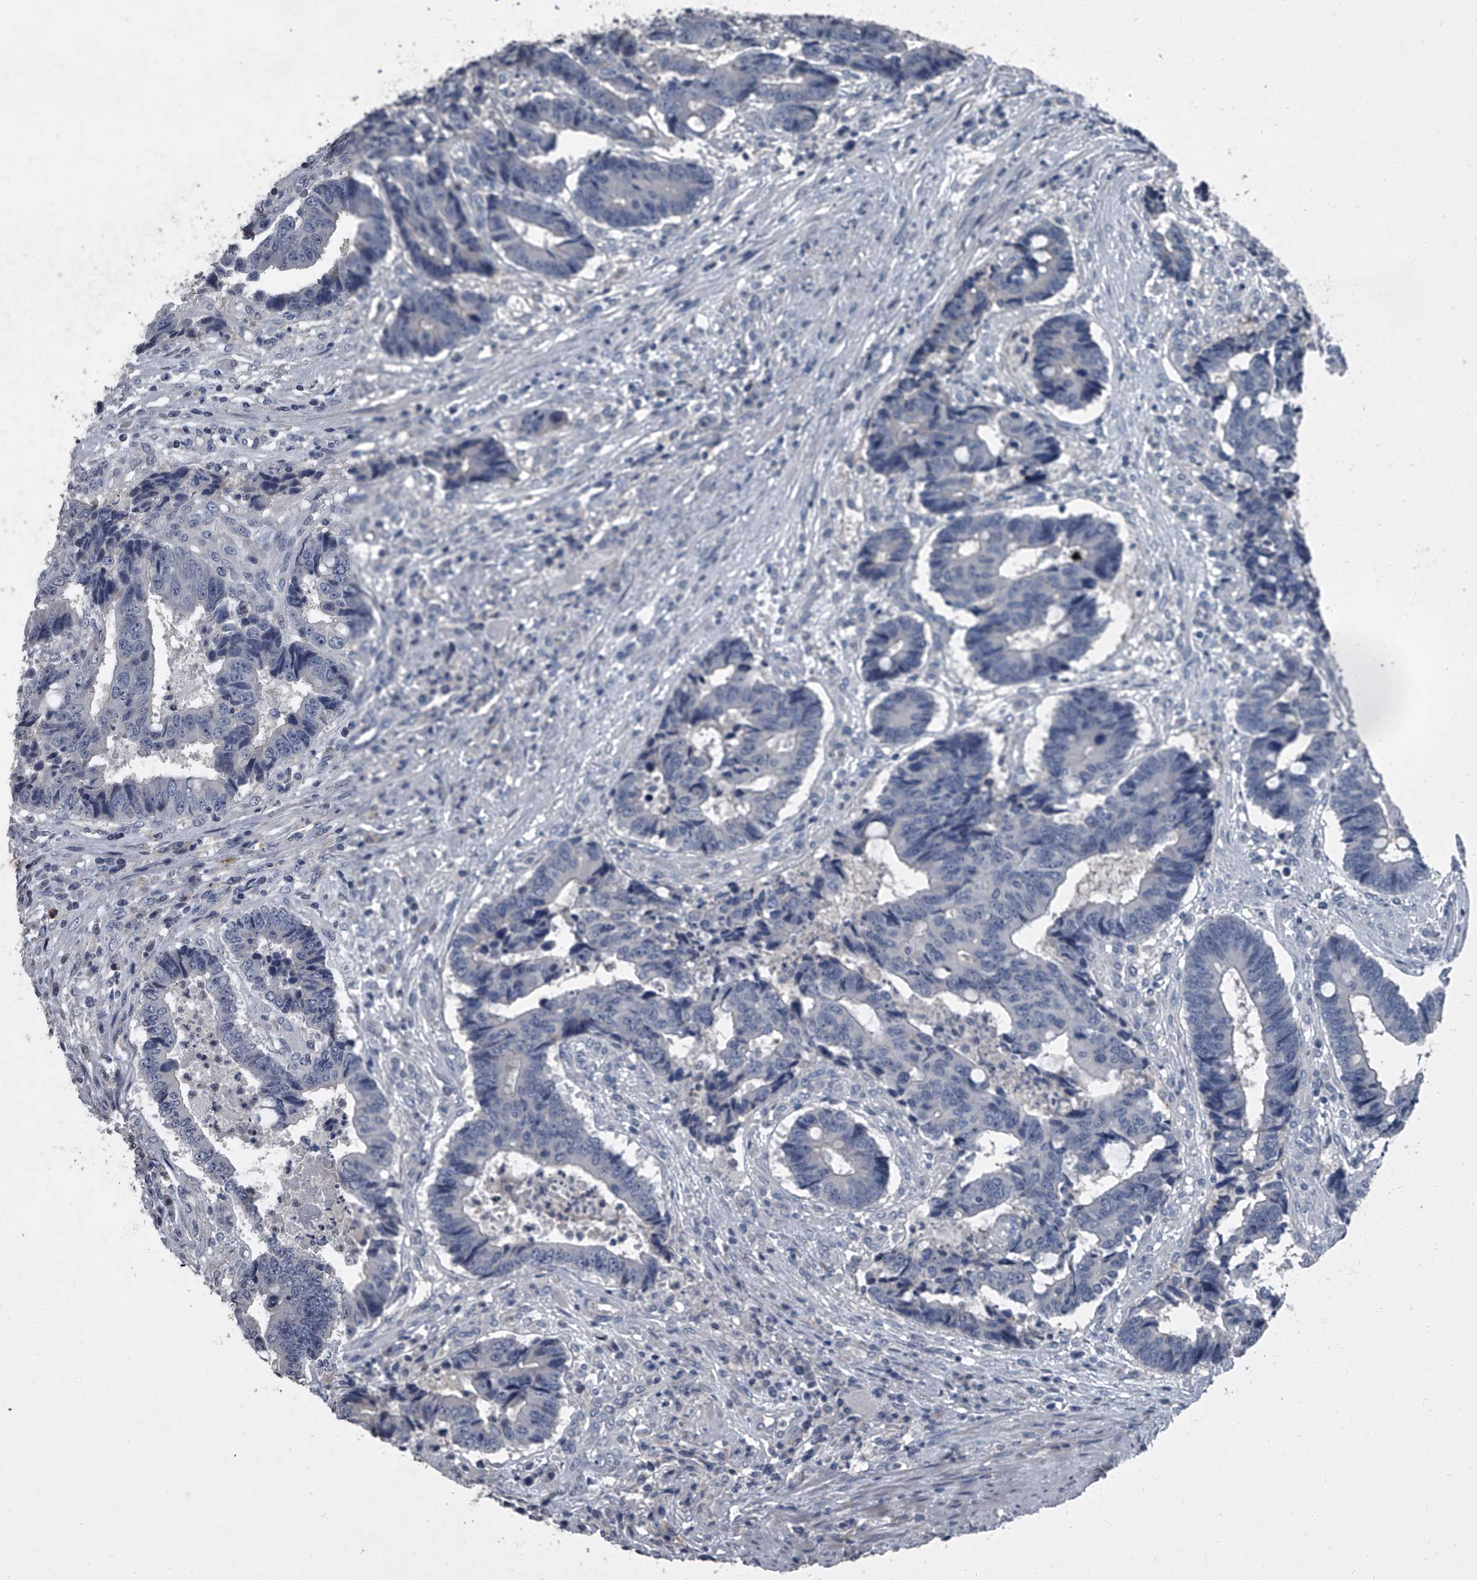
{"staining": {"intensity": "negative", "quantity": "none", "location": "none"}, "tissue": "colorectal cancer", "cell_type": "Tumor cells", "image_type": "cancer", "snomed": [{"axis": "morphology", "description": "Adenocarcinoma, NOS"}, {"axis": "topography", "description": "Rectum"}], "caption": "Photomicrograph shows no significant protein staining in tumor cells of colorectal cancer (adenocarcinoma).", "gene": "HEPHL1", "patient": {"sex": "male", "age": 84}}